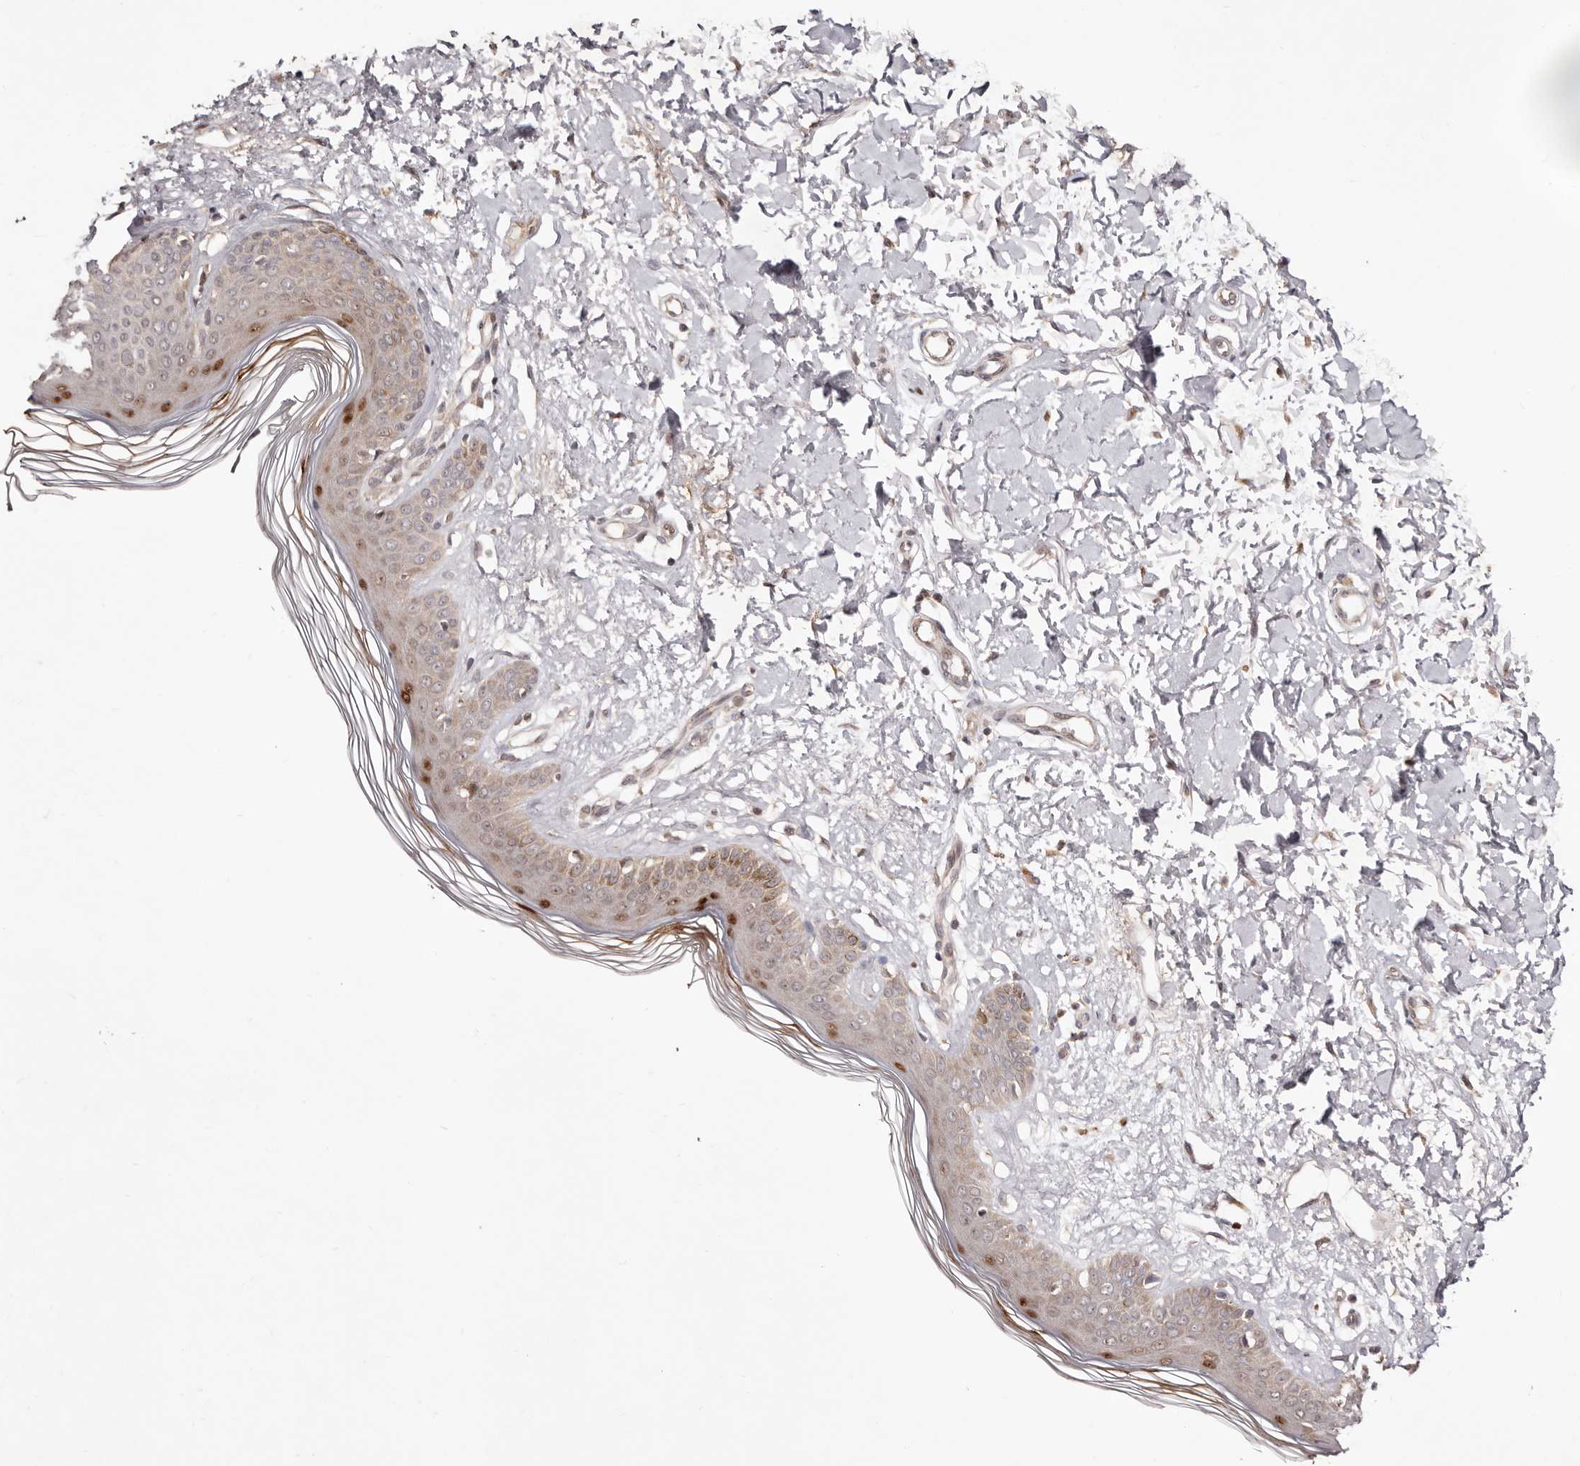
{"staining": {"intensity": "moderate", "quantity": "25%-75%", "location": "cytoplasmic/membranous,nuclear"}, "tissue": "skin", "cell_type": "Fibroblasts", "image_type": "normal", "snomed": [{"axis": "morphology", "description": "Normal tissue, NOS"}, {"axis": "topography", "description": "Skin"}], "caption": "DAB (3,3'-diaminobenzidine) immunohistochemical staining of unremarkable skin demonstrates moderate cytoplasmic/membranous,nuclear protein staining in approximately 25%-75% of fibroblasts. Using DAB (3,3'-diaminobenzidine) (brown) and hematoxylin (blue) stains, captured at high magnification using brightfield microscopy.", "gene": "EGR3", "patient": {"sex": "female", "age": 64}}